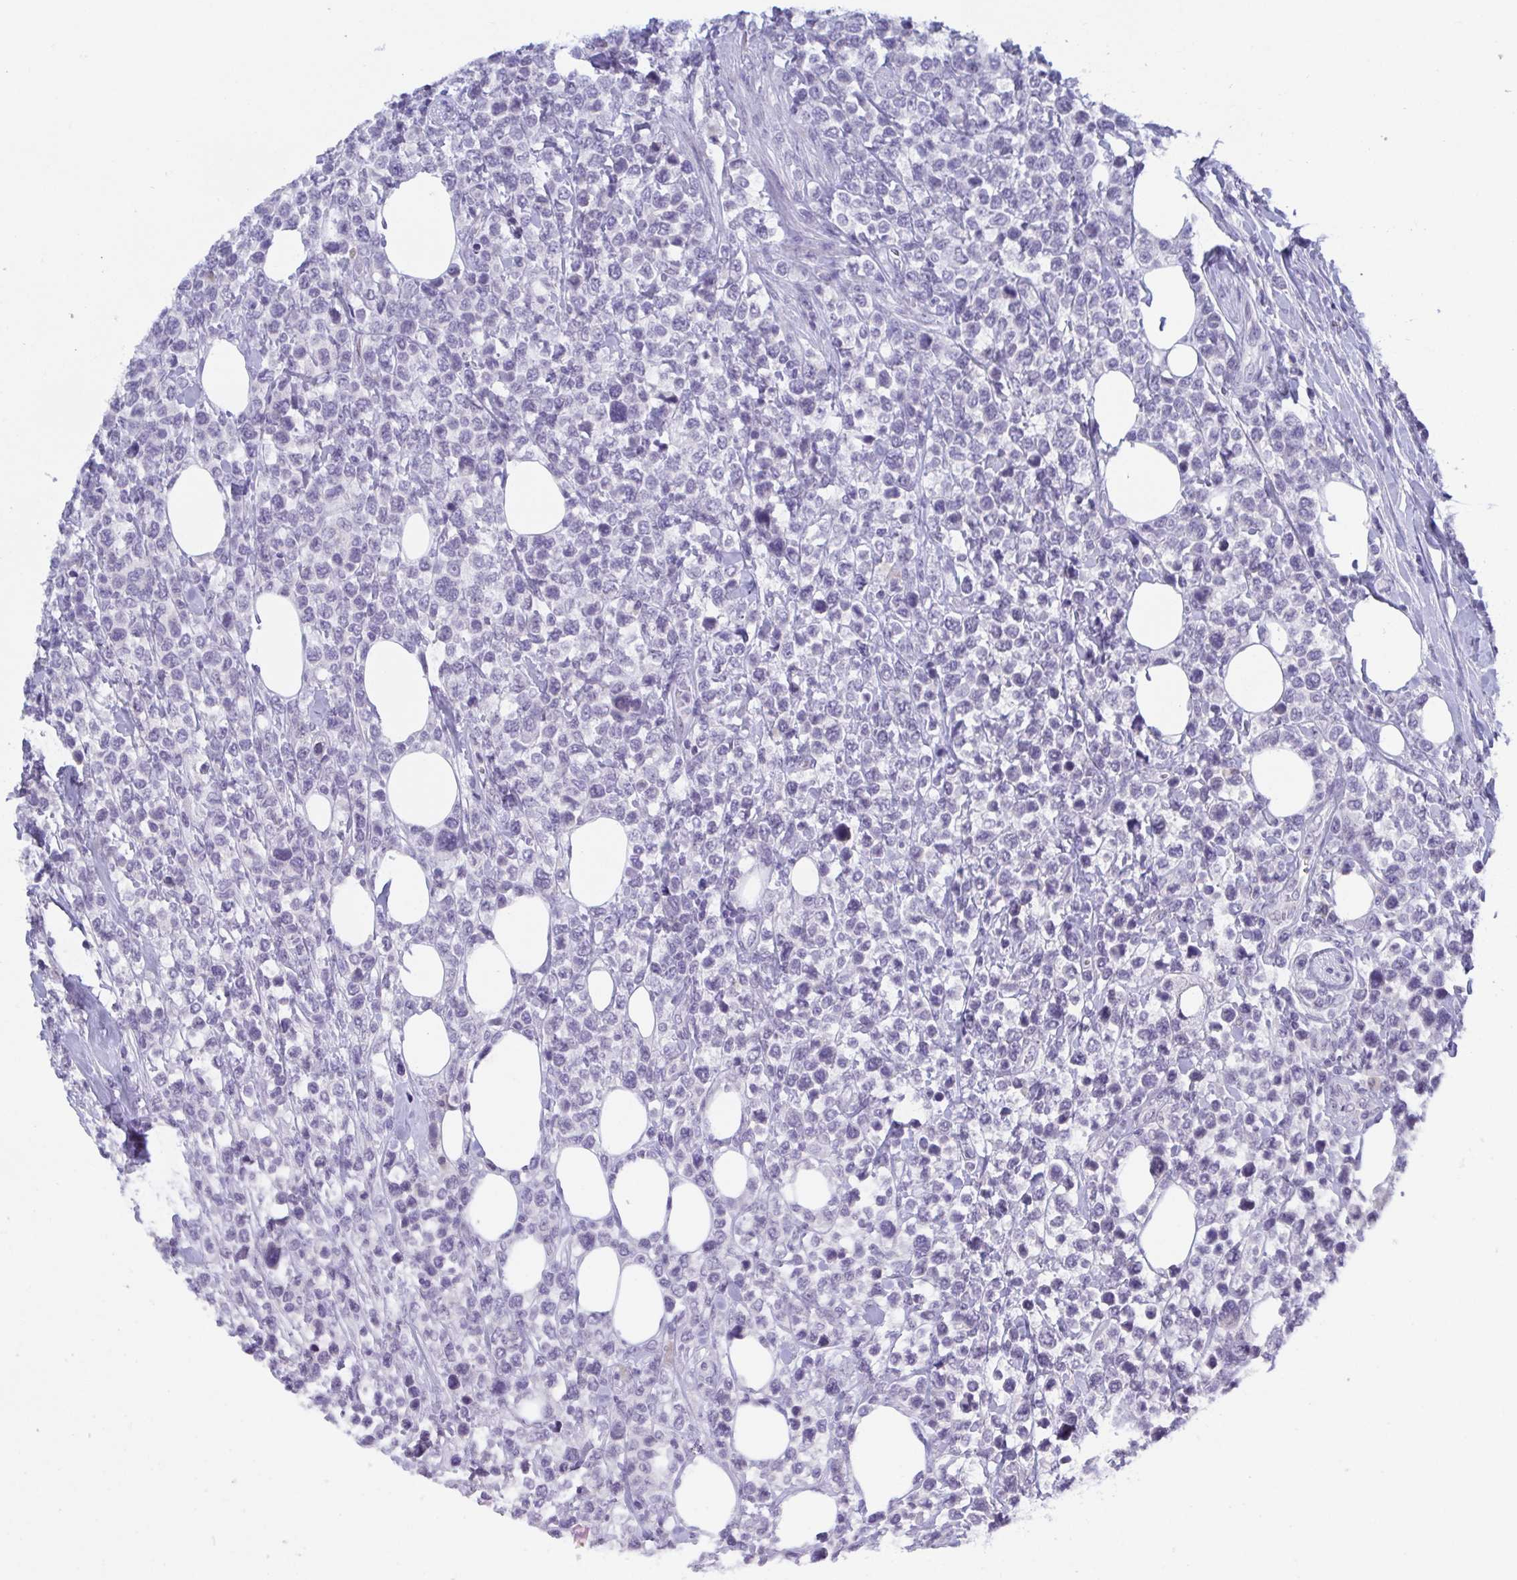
{"staining": {"intensity": "negative", "quantity": "none", "location": "none"}, "tissue": "lymphoma", "cell_type": "Tumor cells", "image_type": "cancer", "snomed": [{"axis": "morphology", "description": "Malignant lymphoma, non-Hodgkin's type, High grade"}, {"axis": "topography", "description": "Soft tissue"}], "caption": "IHC histopathology image of human malignant lymphoma, non-Hodgkin's type (high-grade) stained for a protein (brown), which exhibits no positivity in tumor cells.", "gene": "BMAL2", "patient": {"sex": "female", "age": 56}}